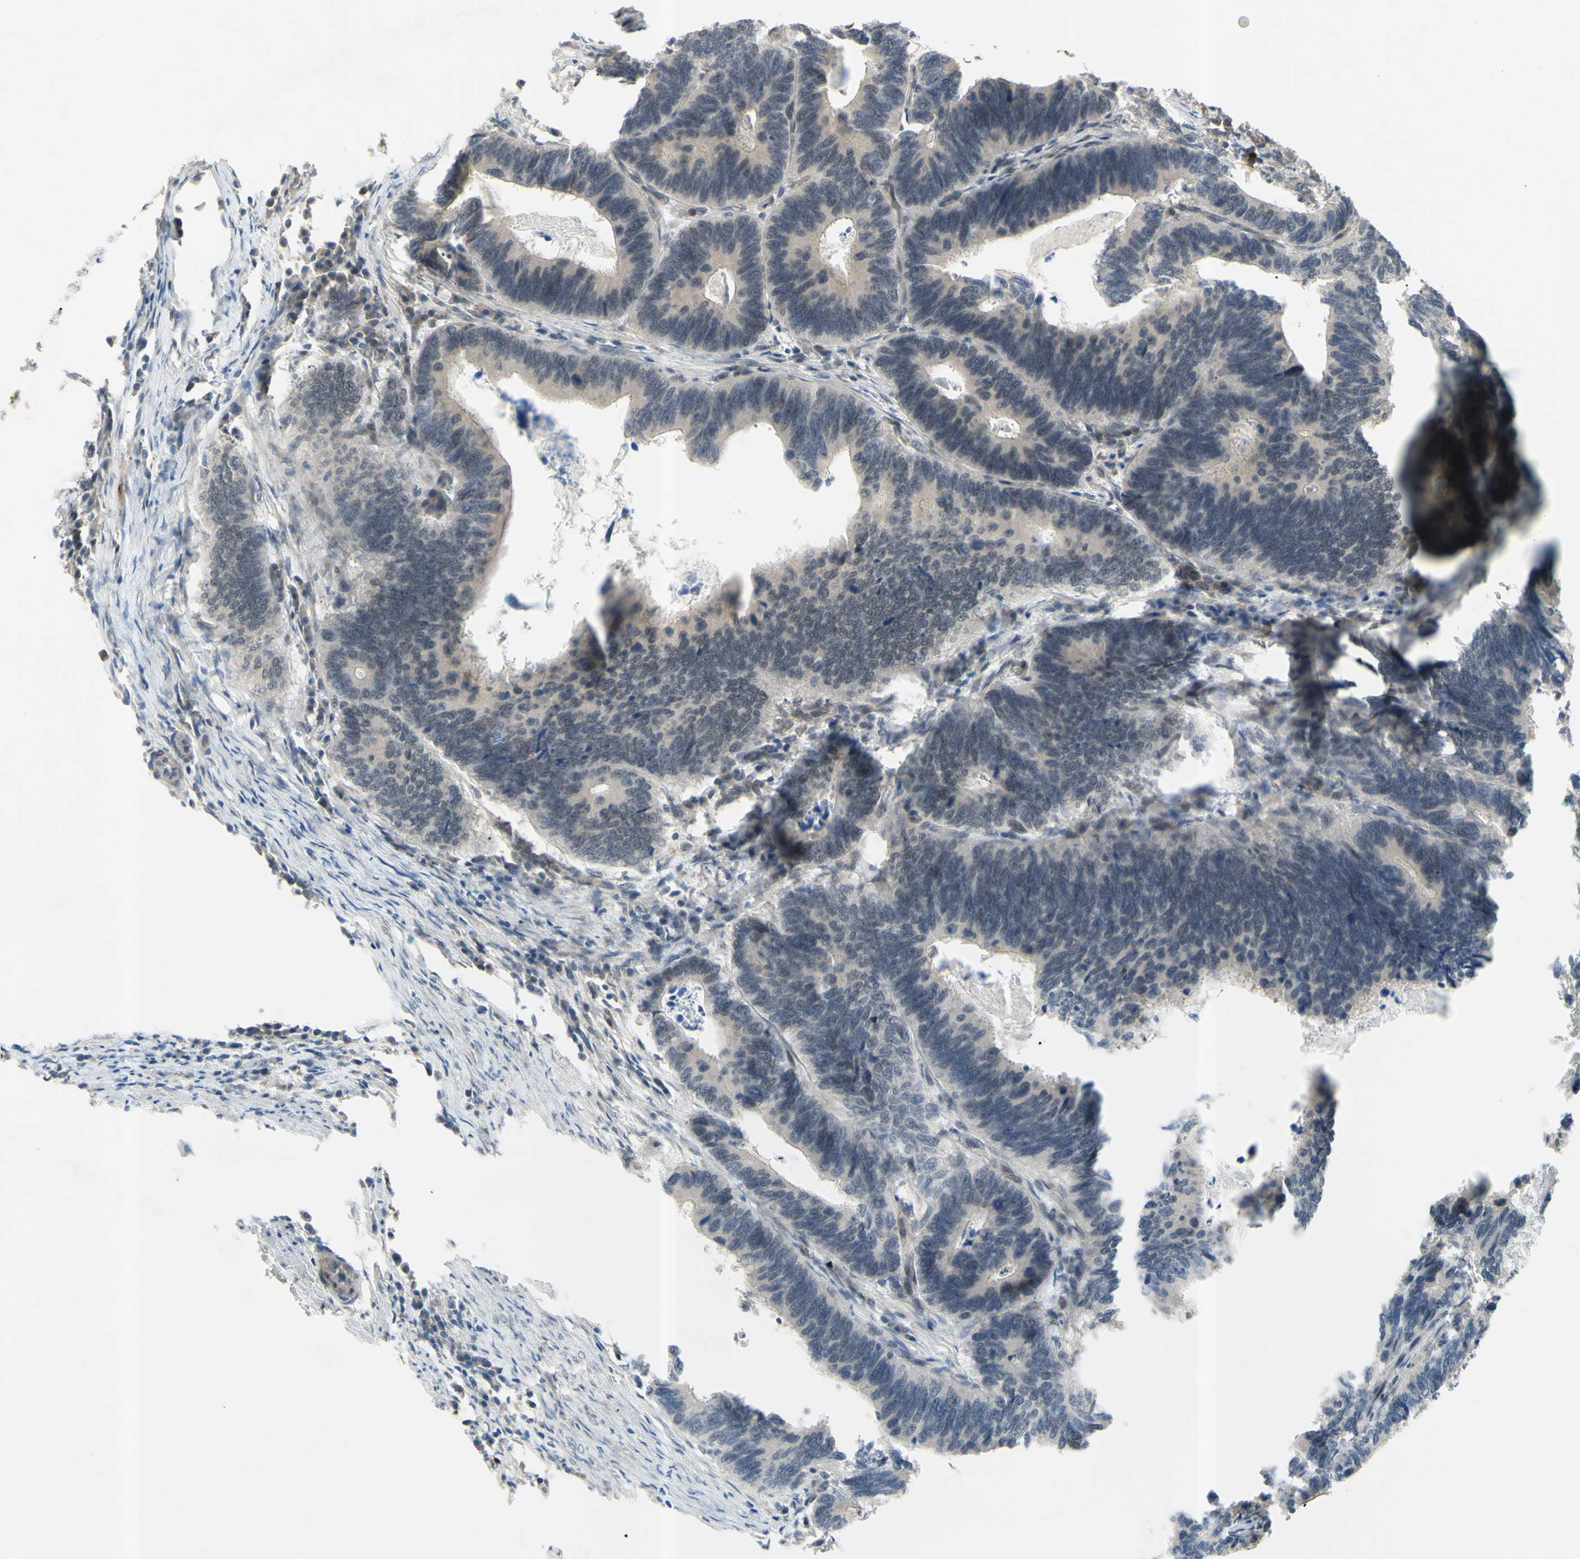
{"staining": {"intensity": "negative", "quantity": "none", "location": "none"}, "tissue": "colorectal cancer", "cell_type": "Tumor cells", "image_type": "cancer", "snomed": [{"axis": "morphology", "description": "Adenocarcinoma, NOS"}, {"axis": "topography", "description": "Colon"}], "caption": "DAB (3,3'-diaminobenzidine) immunohistochemical staining of human colorectal adenocarcinoma reveals no significant positivity in tumor cells.", "gene": "ALK", "patient": {"sex": "male", "age": 72}}